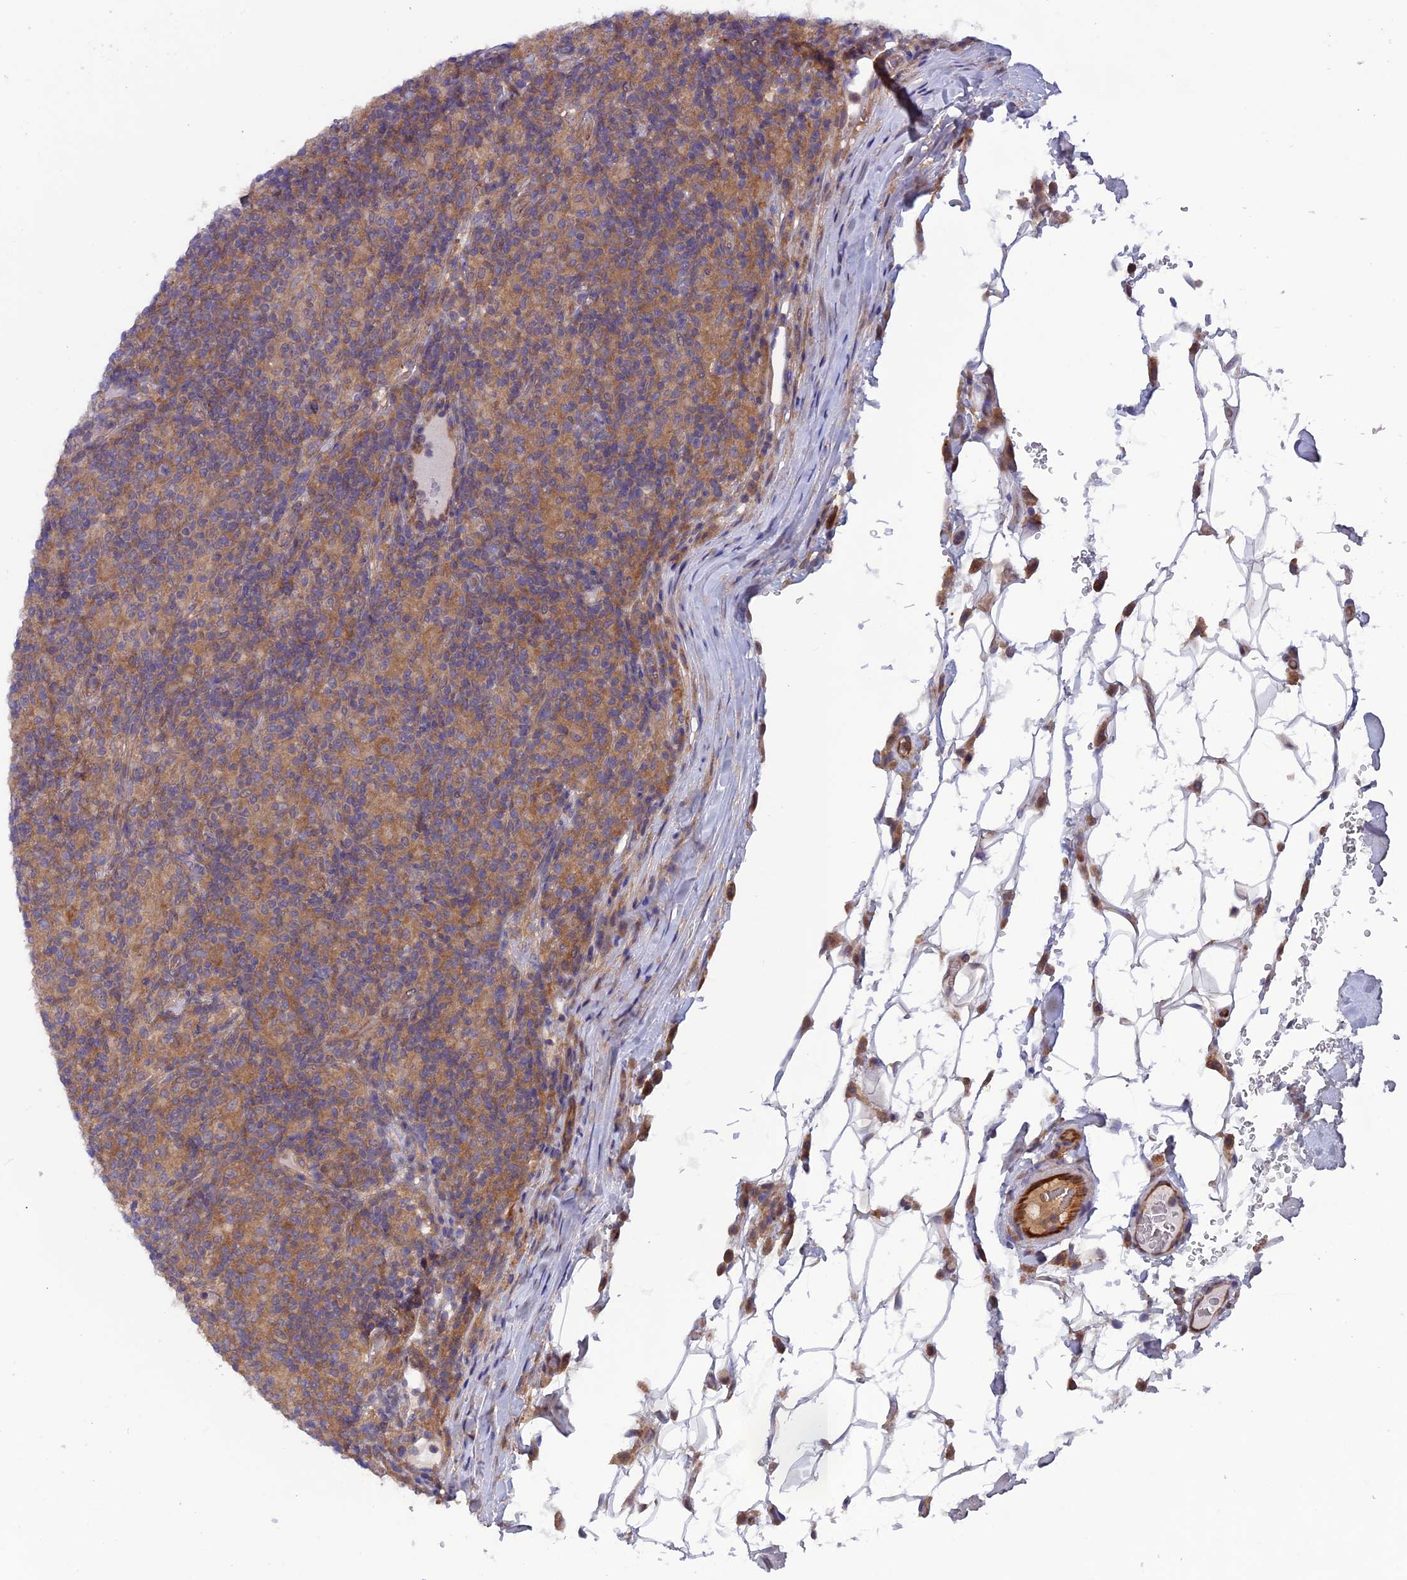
{"staining": {"intensity": "moderate", "quantity": "25%-75%", "location": "cytoplasmic/membranous"}, "tissue": "lymphoma", "cell_type": "Tumor cells", "image_type": "cancer", "snomed": [{"axis": "morphology", "description": "Hodgkin's disease, NOS"}, {"axis": "topography", "description": "Lymph node"}], "caption": "A brown stain highlights moderate cytoplasmic/membranous expression of a protein in human Hodgkin's disease tumor cells.", "gene": "MAST2", "patient": {"sex": "male", "age": 70}}